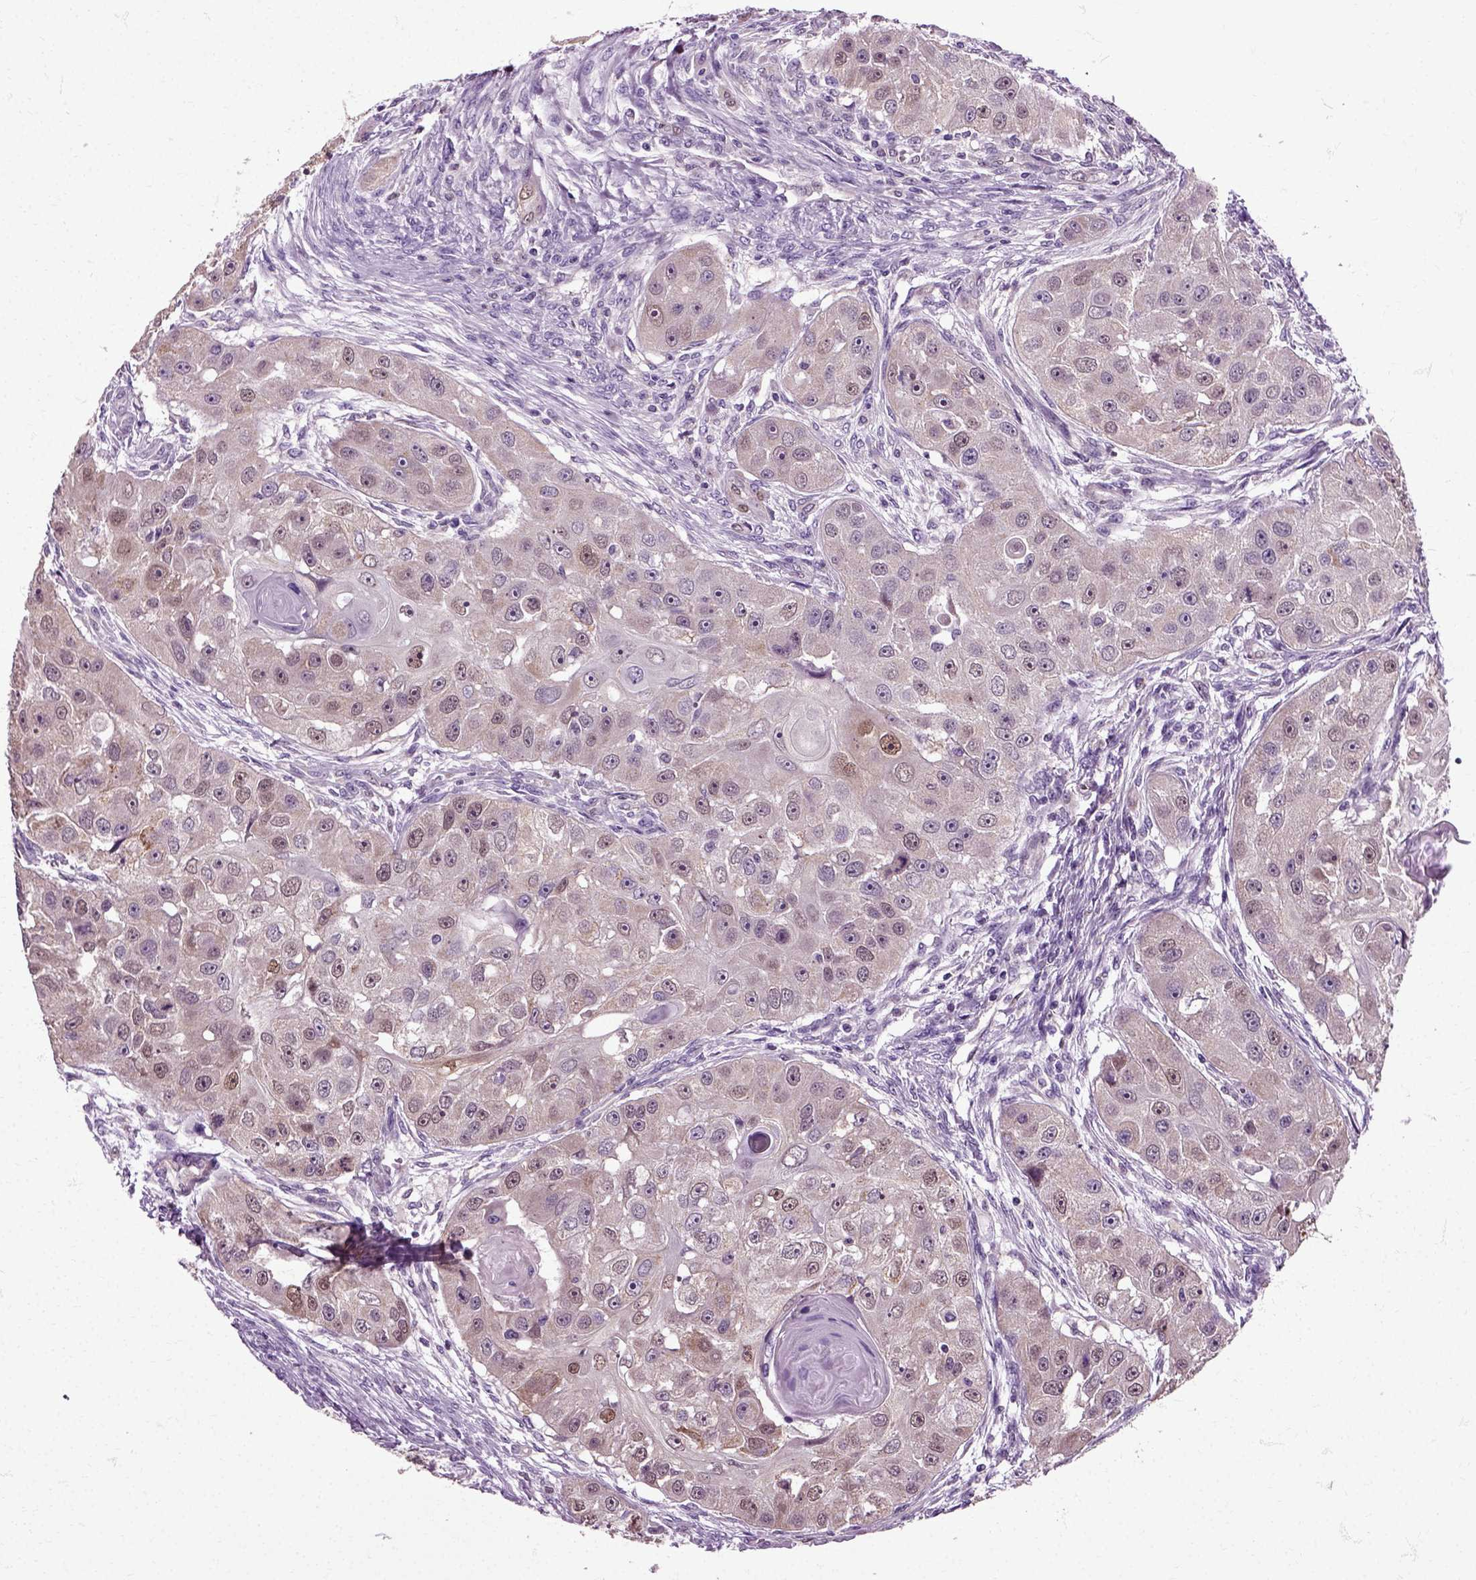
{"staining": {"intensity": "weak", "quantity": "<25%", "location": "cytoplasmic/membranous"}, "tissue": "head and neck cancer", "cell_type": "Tumor cells", "image_type": "cancer", "snomed": [{"axis": "morphology", "description": "Squamous cell carcinoma, NOS"}, {"axis": "topography", "description": "Head-Neck"}], "caption": "DAB immunohistochemical staining of human squamous cell carcinoma (head and neck) reveals no significant staining in tumor cells.", "gene": "HSPA2", "patient": {"sex": "male", "age": 51}}